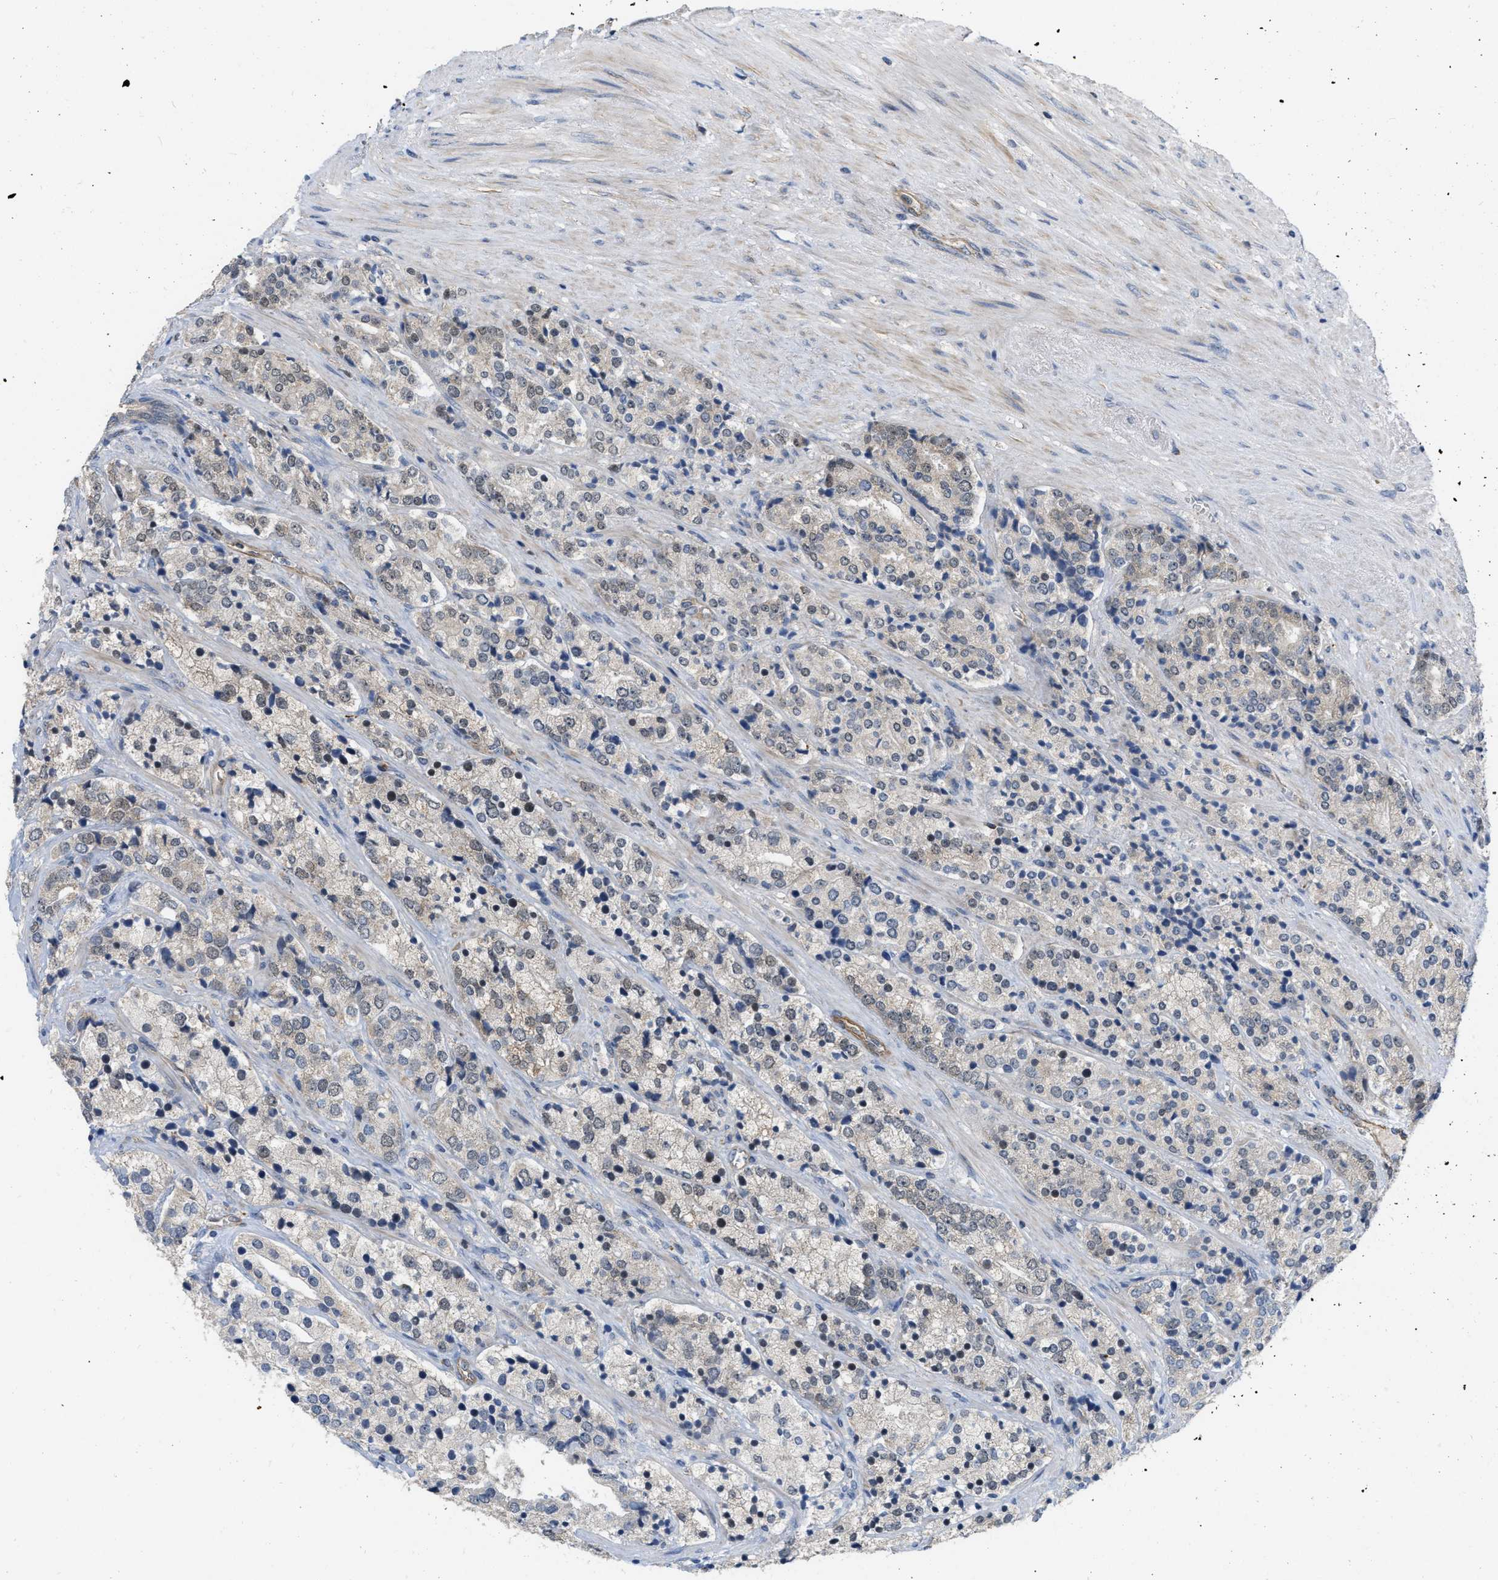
{"staining": {"intensity": "negative", "quantity": "none", "location": "none"}, "tissue": "prostate cancer", "cell_type": "Tumor cells", "image_type": "cancer", "snomed": [{"axis": "morphology", "description": "Adenocarcinoma, High grade"}, {"axis": "topography", "description": "Prostate"}], "caption": "A photomicrograph of adenocarcinoma (high-grade) (prostate) stained for a protein displays no brown staining in tumor cells.", "gene": "NAPEPLD", "patient": {"sex": "male", "age": 71}}